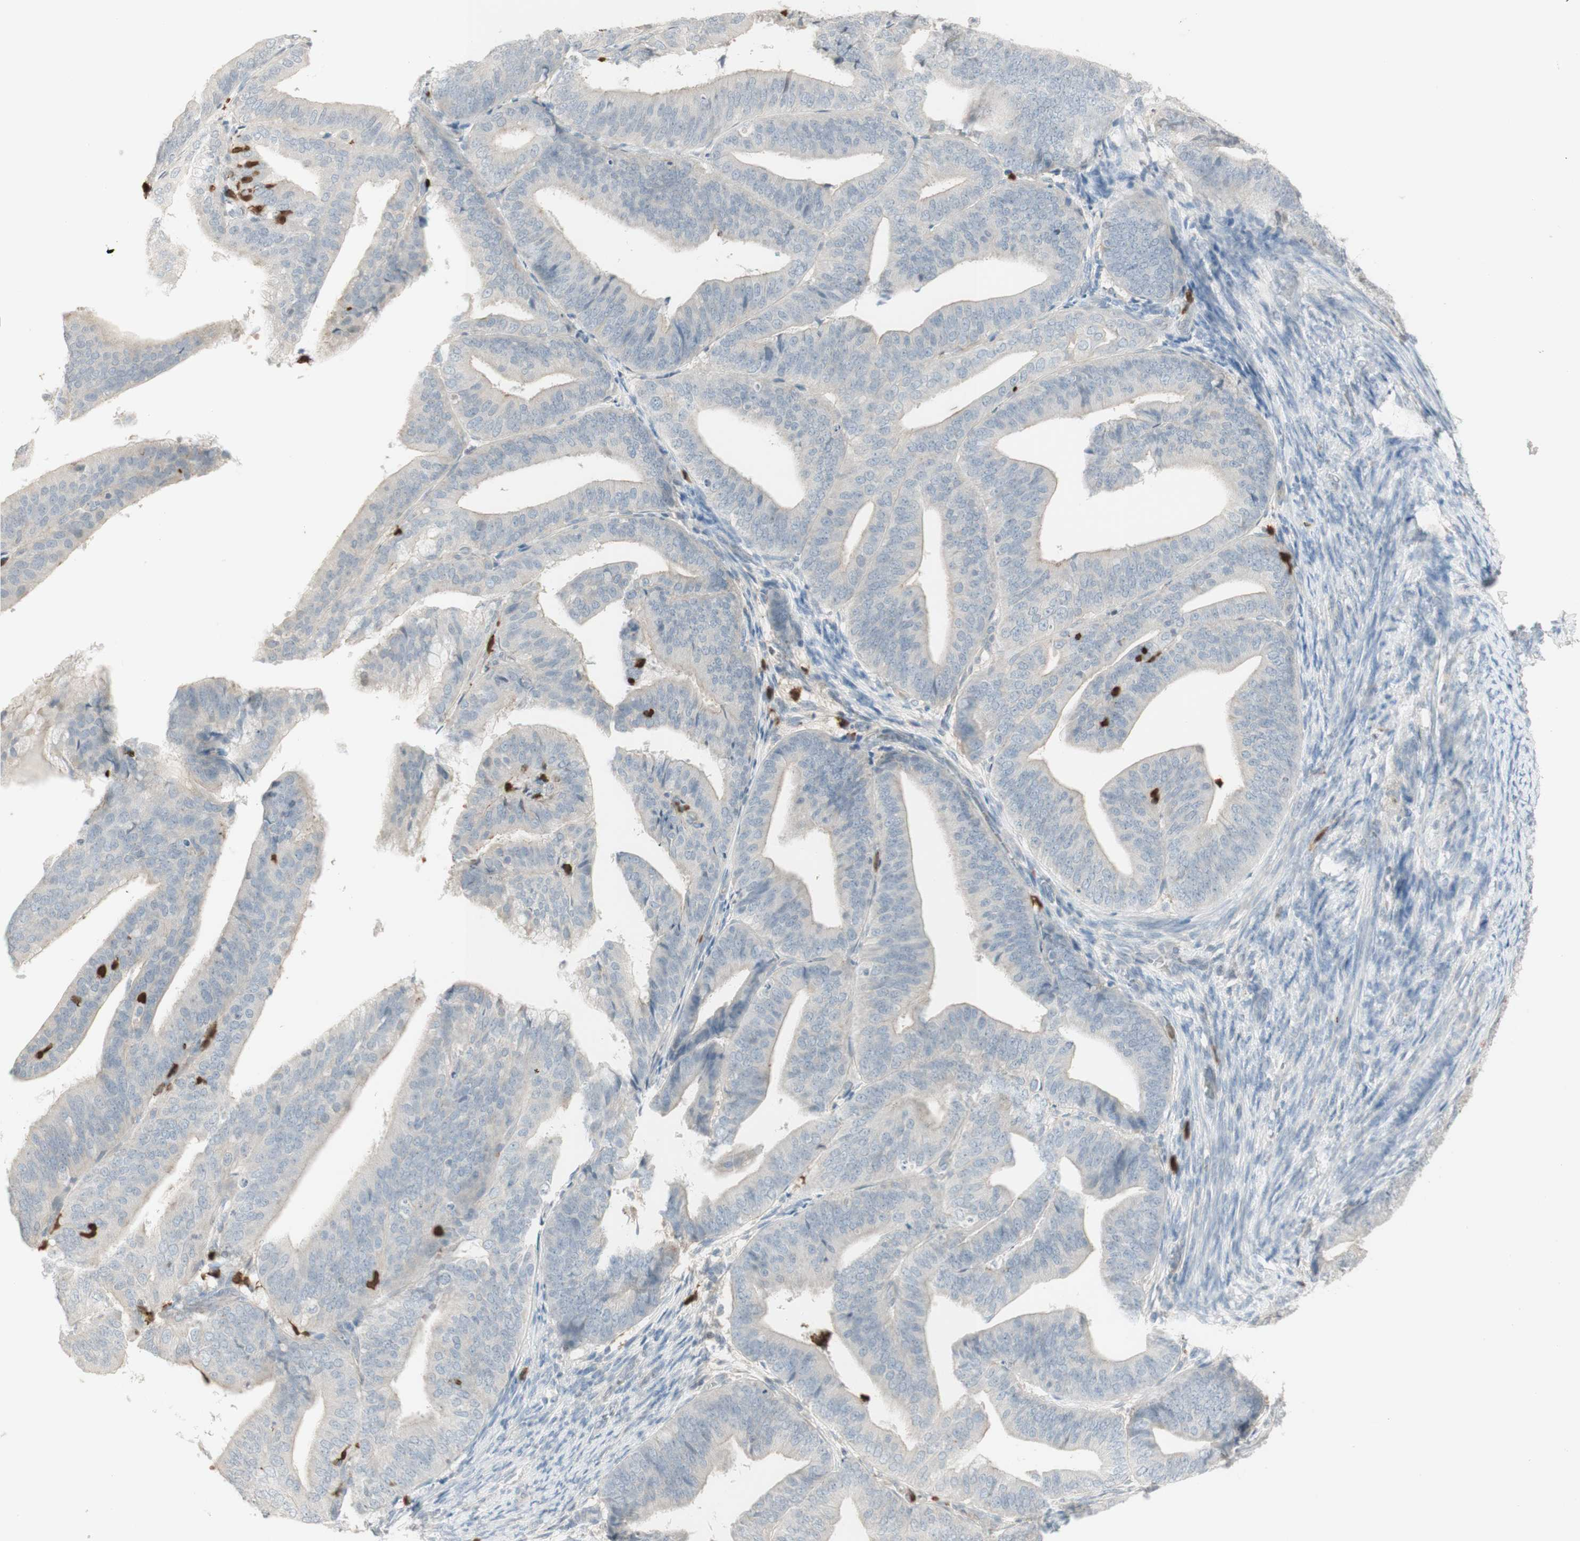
{"staining": {"intensity": "negative", "quantity": "none", "location": "none"}, "tissue": "endometrial cancer", "cell_type": "Tumor cells", "image_type": "cancer", "snomed": [{"axis": "morphology", "description": "Adenocarcinoma, NOS"}, {"axis": "topography", "description": "Endometrium"}], "caption": "This histopathology image is of endometrial cancer (adenocarcinoma) stained with immunohistochemistry (IHC) to label a protein in brown with the nuclei are counter-stained blue. There is no expression in tumor cells.", "gene": "NID1", "patient": {"sex": "female", "age": 63}}